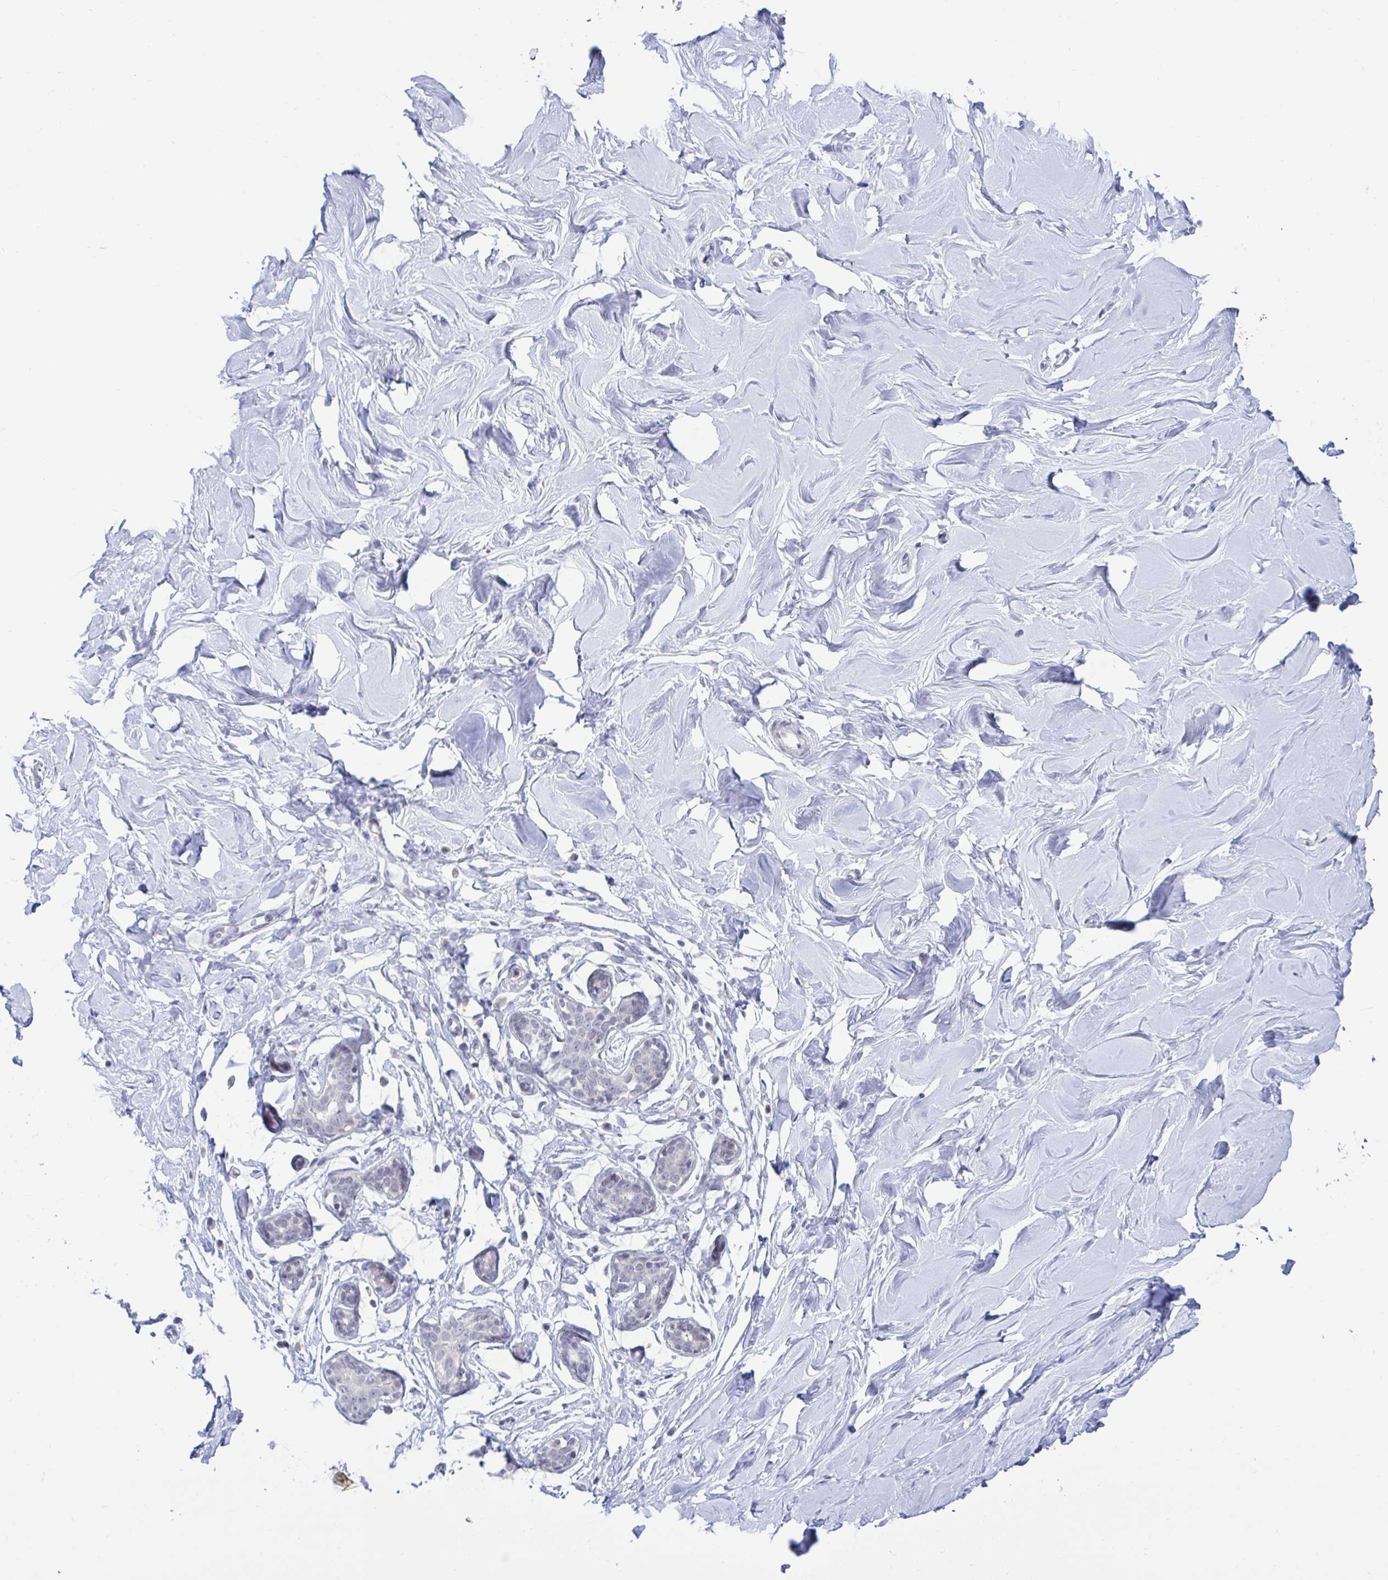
{"staining": {"intensity": "negative", "quantity": "none", "location": "none"}, "tissue": "breast", "cell_type": "Adipocytes", "image_type": "normal", "snomed": [{"axis": "morphology", "description": "Normal tissue, NOS"}, {"axis": "topography", "description": "Breast"}], "caption": "Immunohistochemical staining of benign human breast demonstrates no significant staining in adipocytes. The staining was performed using DAB to visualize the protein expression in brown, while the nuclei were stained in blue with hematoxylin (Magnification: 20x).", "gene": "ARPP19", "patient": {"sex": "female", "age": 27}}